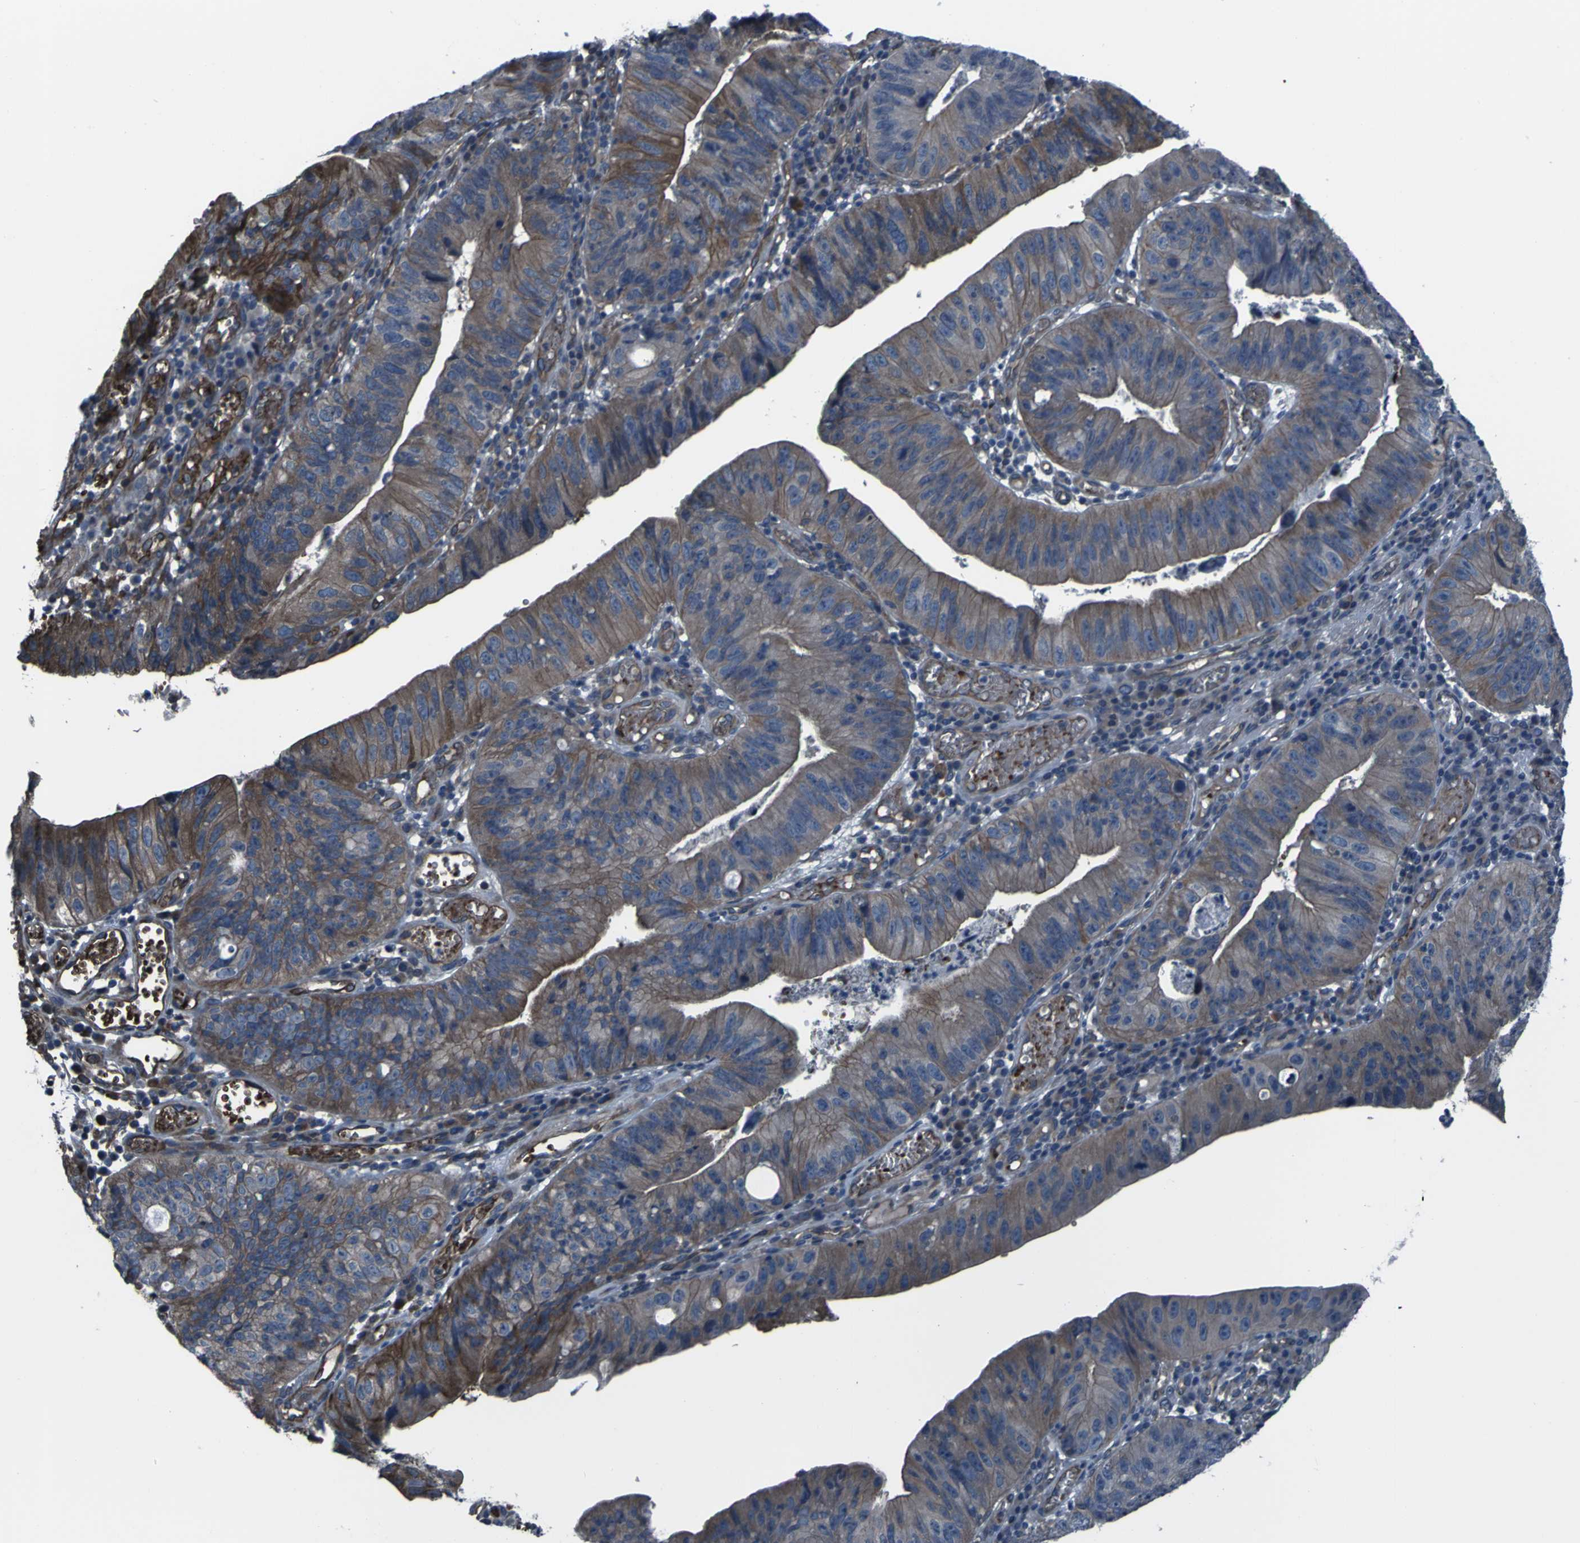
{"staining": {"intensity": "moderate", "quantity": "25%-75%", "location": "cytoplasmic/membranous"}, "tissue": "stomach cancer", "cell_type": "Tumor cells", "image_type": "cancer", "snomed": [{"axis": "morphology", "description": "Adenocarcinoma, NOS"}, {"axis": "topography", "description": "Stomach"}], "caption": "This photomicrograph demonstrates stomach cancer stained with immunohistochemistry to label a protein in brown. The cytoplasmic/membranous of tumor cells show moderate positivity for the protein. Nuclei are counter-stained blue.", "gene": "GRAMD1A", "patient": {"sex": "male", "age": 59}}